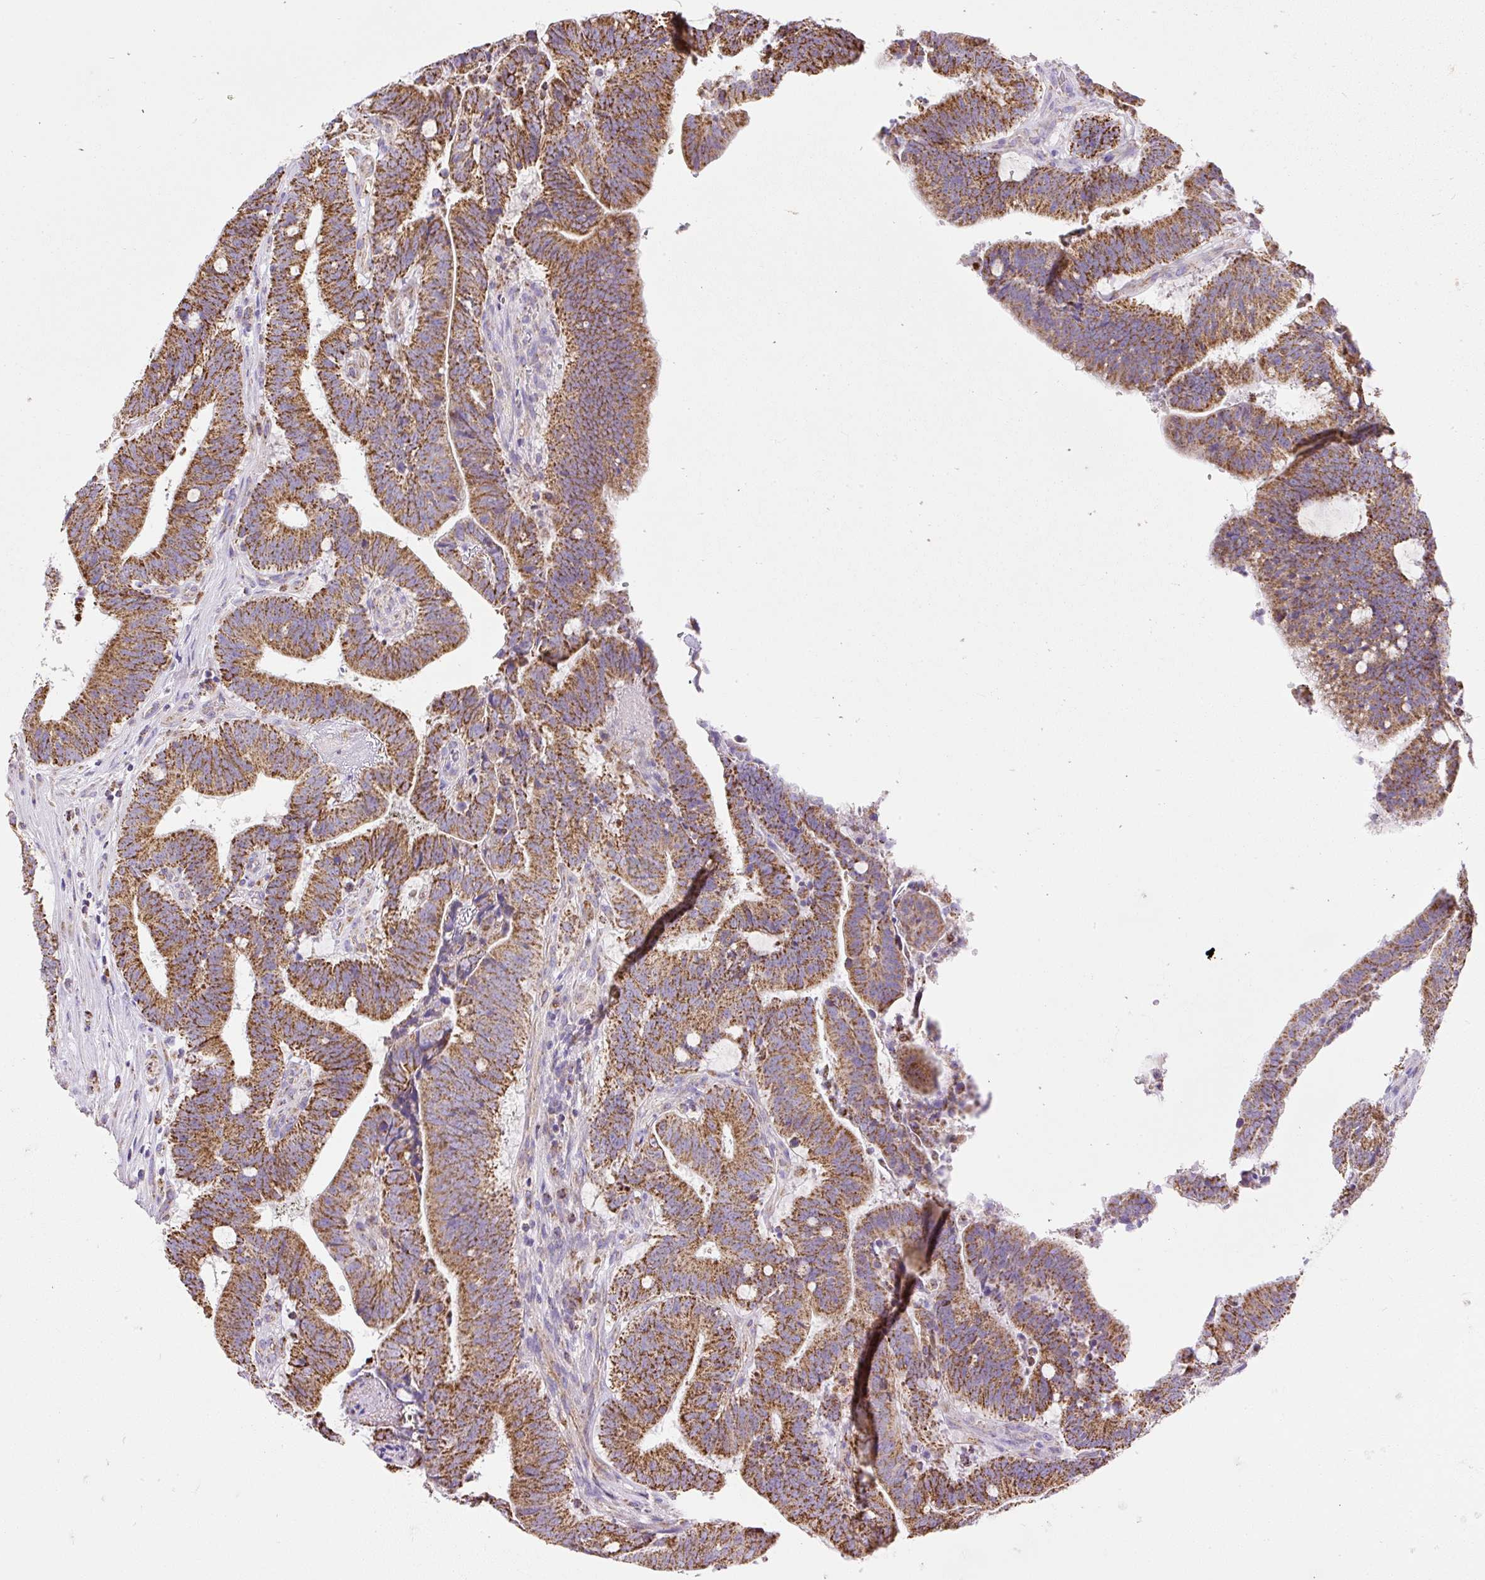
{"staining": {"intensity": "strong", "quantity": ">75%", "location": "cytoplasmic/membranous"}, "tissue": "colorectal cancer", "cell_type": "Tumor cells", "image_type": "cancer", "snomed": [{"axis": "morphology", "description": "Adenocarcinoma, NOS"}, {"axis": "topography", "description": "Colon"}], "caption": "Tumor cells demonstrate high levels of strong cytoplasmic/membranous expression in about >75% of cells in colorectal cancer. The staining was performed using DAB (3,3'-diaminobenzidine), with brown indicating positive protein expression. Nuclei are stained blue with hematoxylin.", "gene": "DAAM2", "patient": {"sex": "female", "age": 43}}